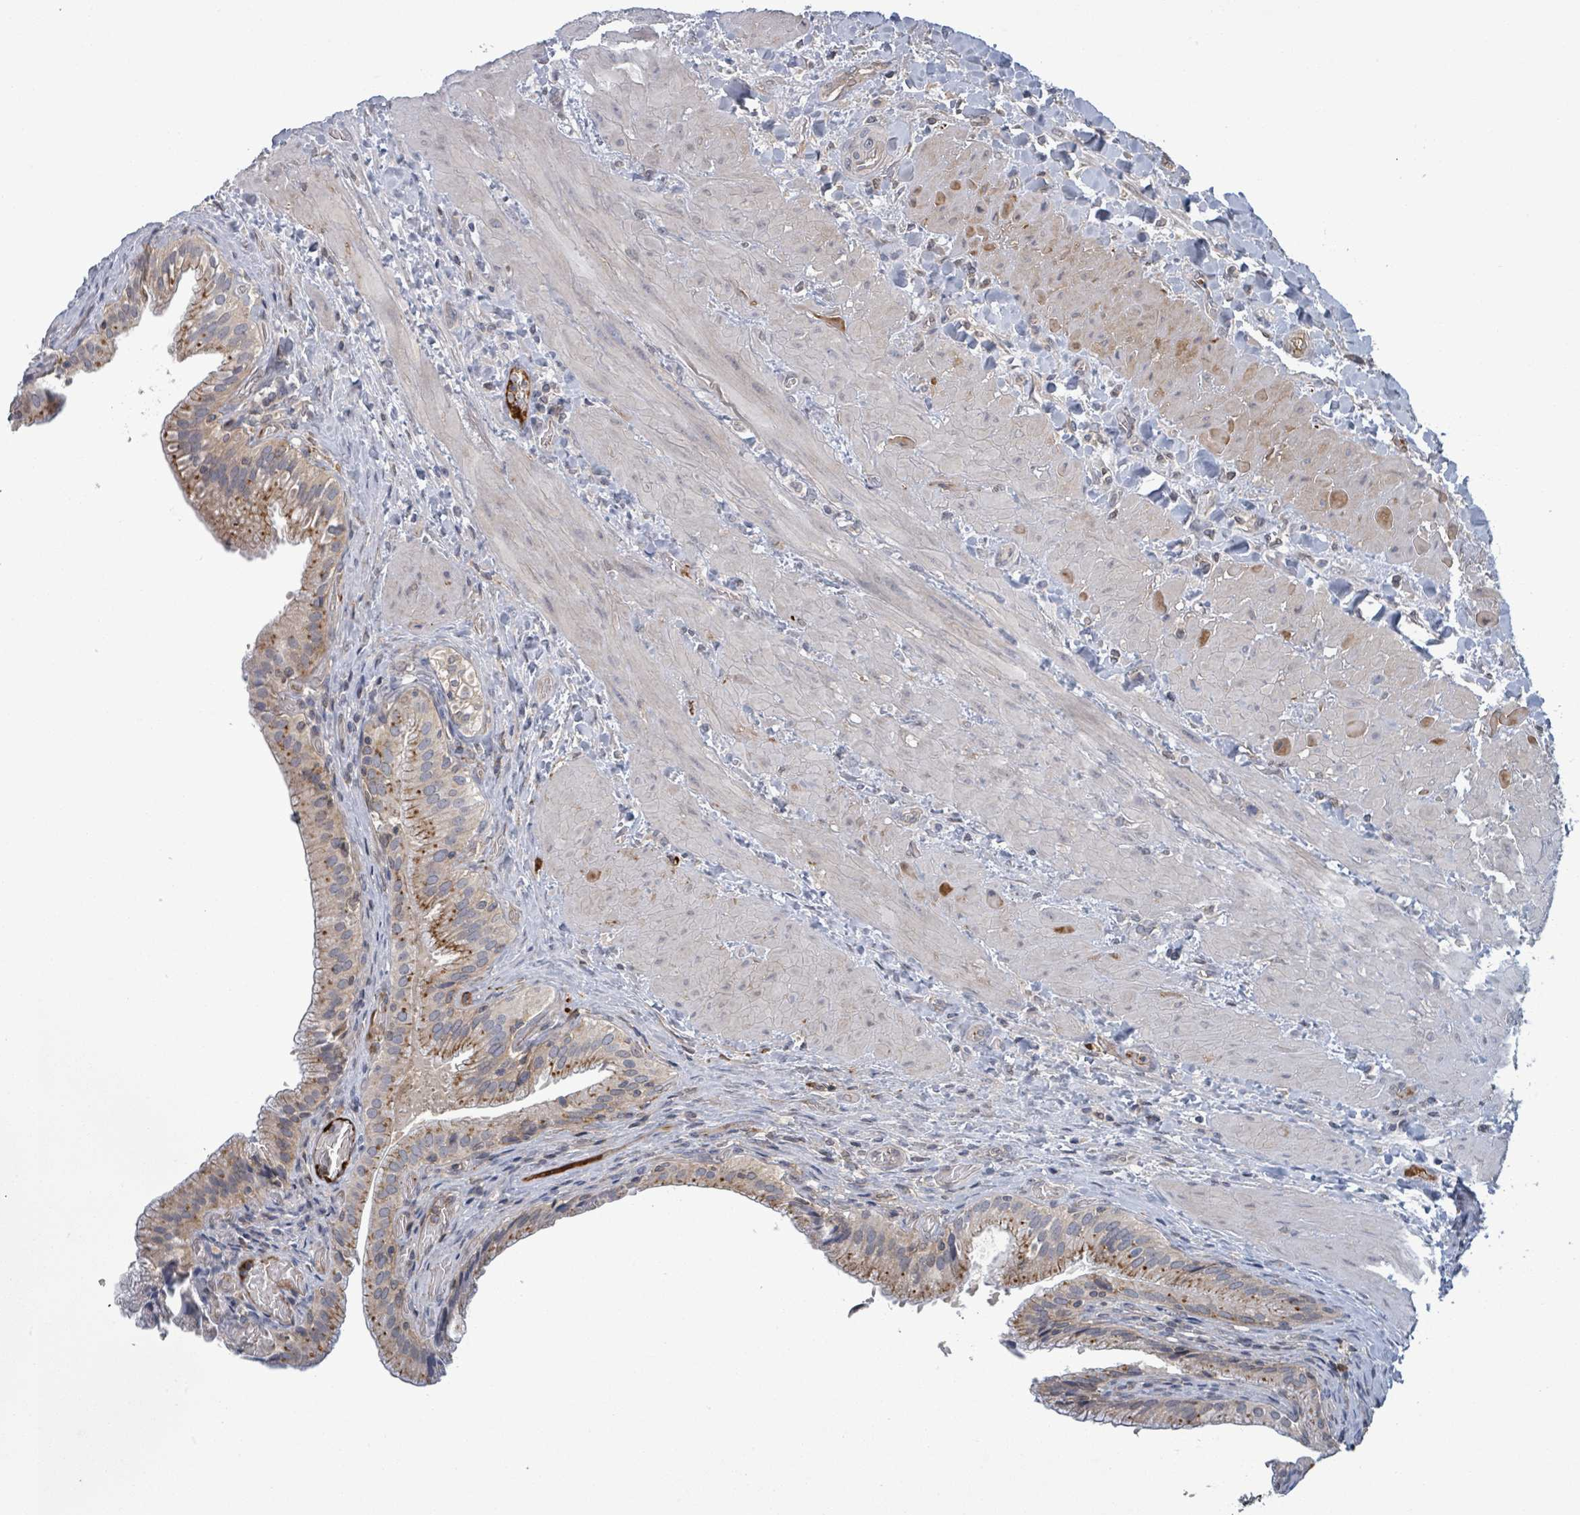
{"staining": {"intensity": "moderate", "quantity": "25%-75%", "location": "cytoplasmic/membranous"}, "tissue": "gallbladder", "cell_type": "Glandular cells", "image_type": "normal", "snomed": [{"axis": "morphology", "description": "Normal tissue, NOS"}, {"axis": "topography", "description": "Gallbladder"}], "caption": "An immunohistochemistry (IHC) histopathology image of unremarkable tissue is shown. Protein staining in brown highlights moderate cytoplasmic/membranous positivity in gallbladder within glandular cells.", "gene": "GRM8", "patient": {"sex": "male", "age": 24}}